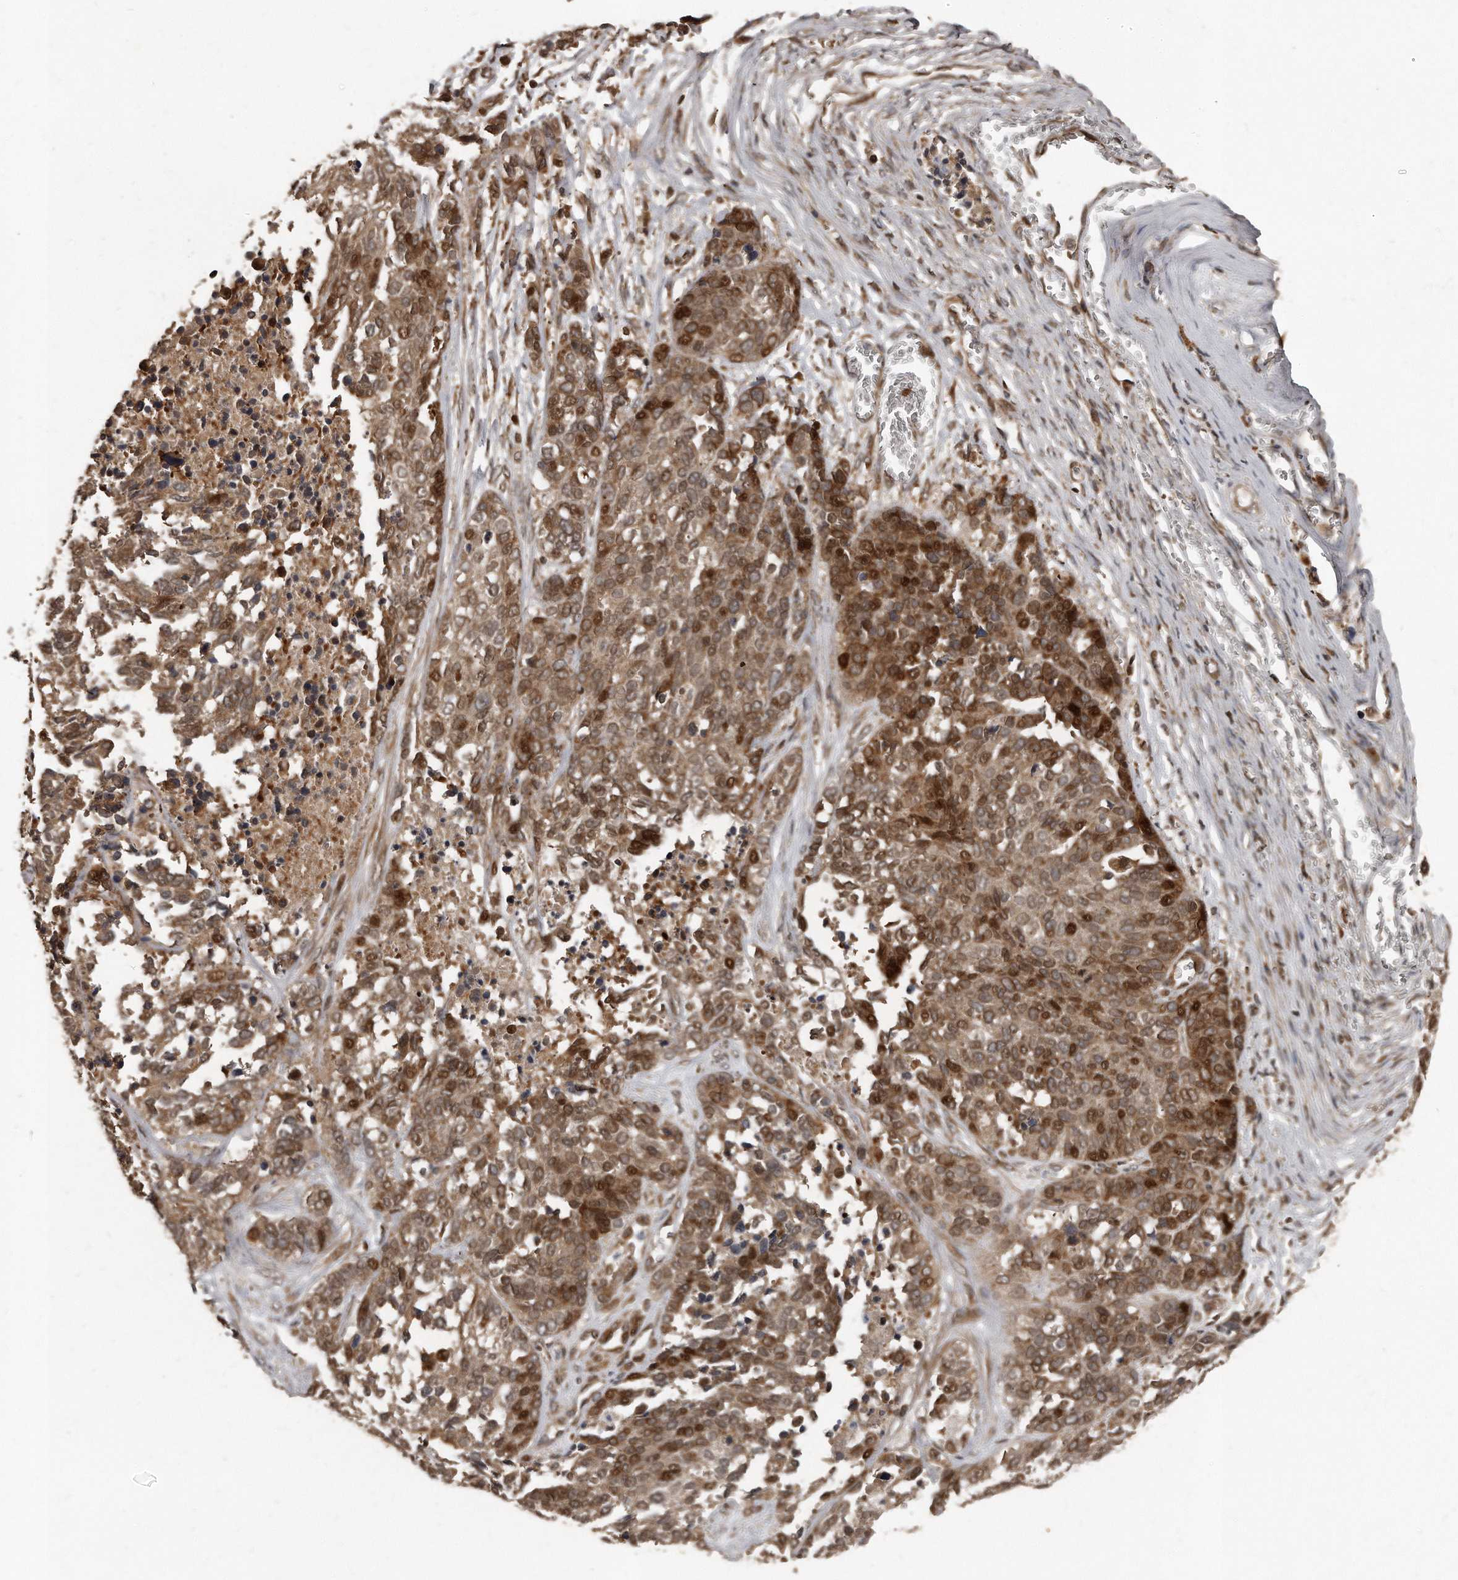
{"staining": {"intensity": "moderate", "quantity": ">75%", "location": "cytoplasmic/membranous,nuclear"}, "tissue": "ovarian cancer", "cell_type": "Tumor cells", "image_type": "cancer", "snomed": [{"axis": "morphology", "description": "Cystadenocarcinoma, serous, NOS"}, {"axis": "topography", "description": "Ovary"}], "caption": "IHC (DAB (3,3'-diaminobenzidine)) staining of serous cystadenocarcinoma (ovarian) reveals moderate cytoplasmic/membranous and nuclear protein expression in about >75% of tumor cells. (IHC, brightfield microscopy, high magnification).", "gene": "GCH1", "patient": {"sex": "female", "age": 44}}